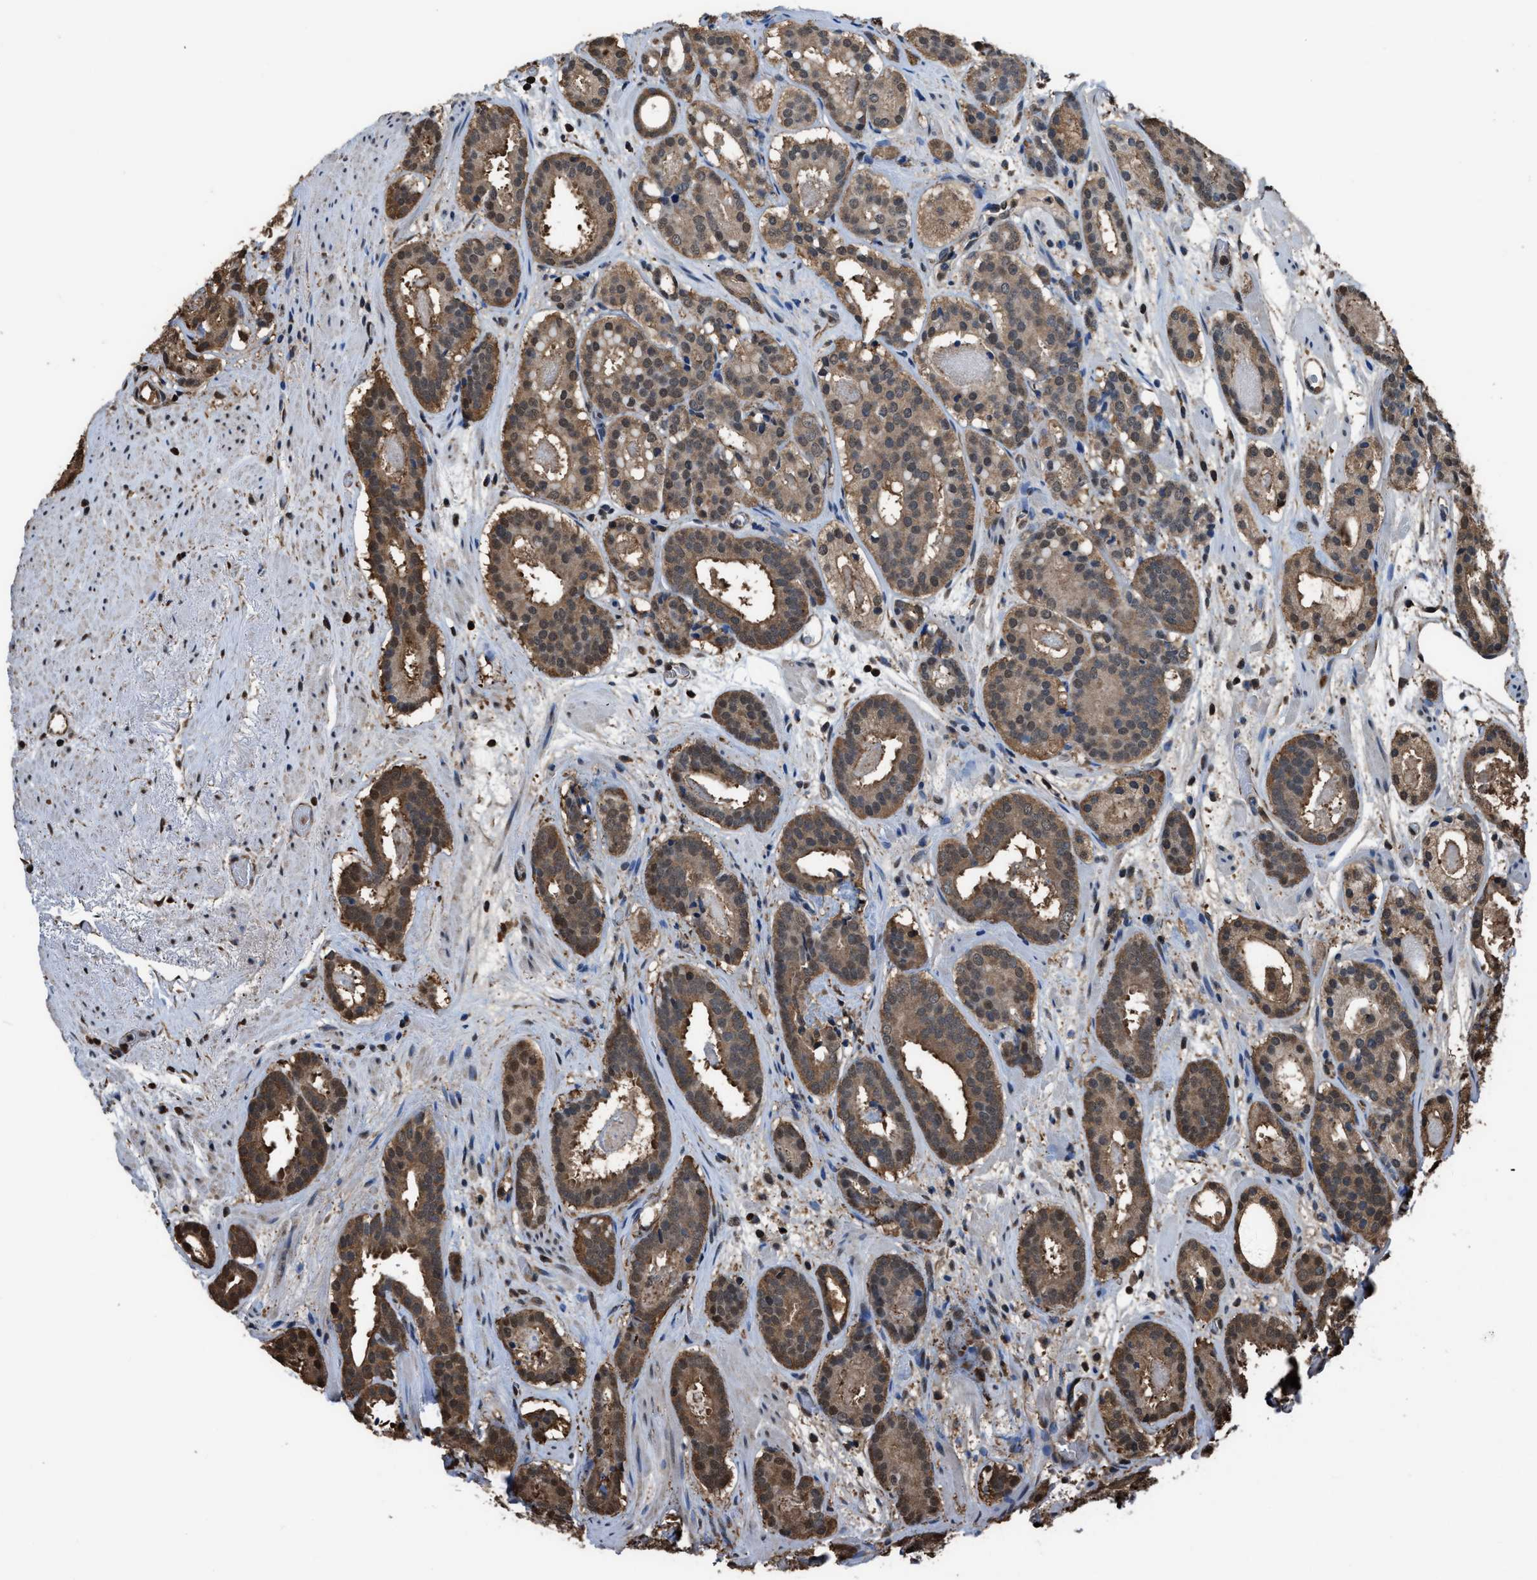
{"staining": {"intensity": "moderate", "quantity": ">75%", "location": "cytoplasmic/membranous,nuclear"}, "tissue": "prostate cancer", "cell_type": "Tumor cells", "image_type": "cancer", "snomed": [{"axis": "morphology", "description": "Adenocarcinoma, Low grade"}, {"axis": "topography", "description": "Prostate"}], "caption": "Human low-grade adenocarcinoma (prostate) stained for a protein (brown) exhibits moderate cytoplasmic/membranous and nuclear positive expression in about >75% of tumor cells.", "gene": "FNTA", "patient": {"sex": "male", "age": 69}}